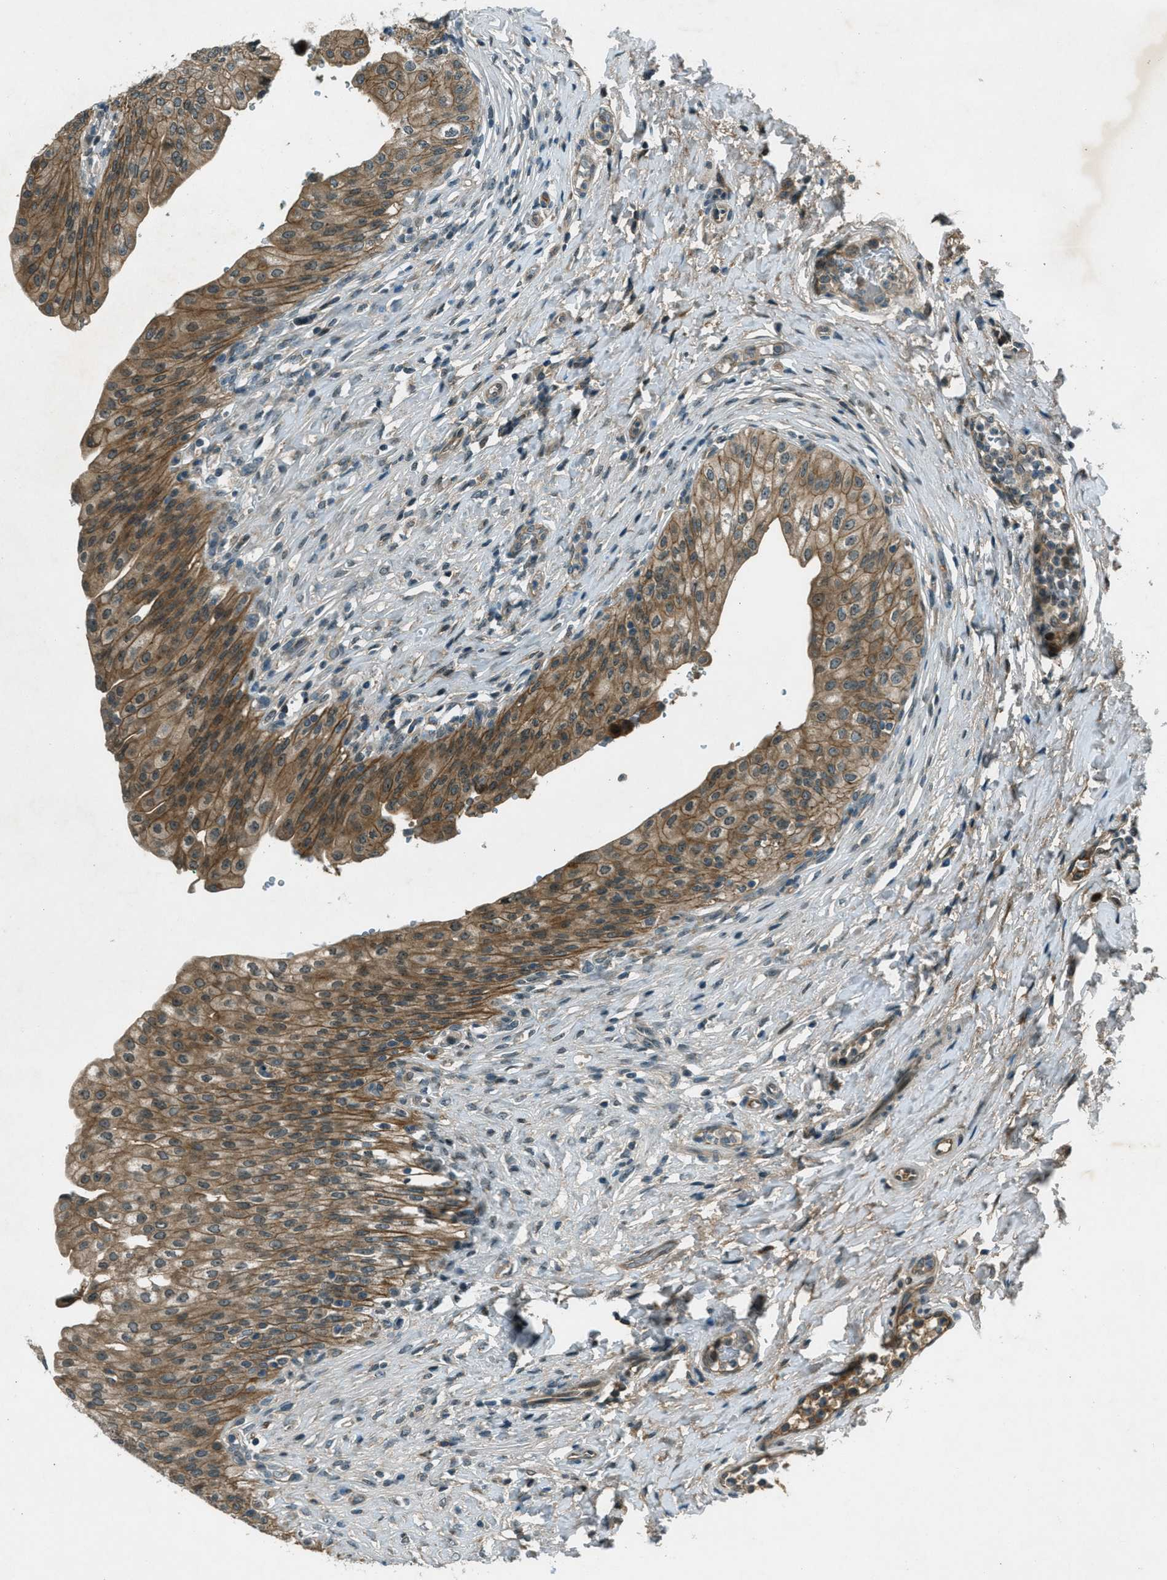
{"staining": {"intensity": "moderate", "quantity": ">75%", "location": "cytoplasmic/membranous"}, "tissue": "urinary bladder", "cell_type": "Urothelial cells", "image_type": "normal", "snomed": [{"axis": "morphology", "description": "Urothelial carcinoma, High grade"}, {"axis": "topography", "description": "Urinary bladder"}], "caption": "Benign urinary bladder was stained to show a protein in brown. There is medium levels of moderate cytoplasmic/membranous staining in about >75% of urothelial cells. The staining was performed using DAB to visualize the protein expression in brown, while the nuclei were stained in blue with hematoxylin (Magnification: 20x).", "gene": "STK11", "patient": {"sex": "male", "age": 46}}